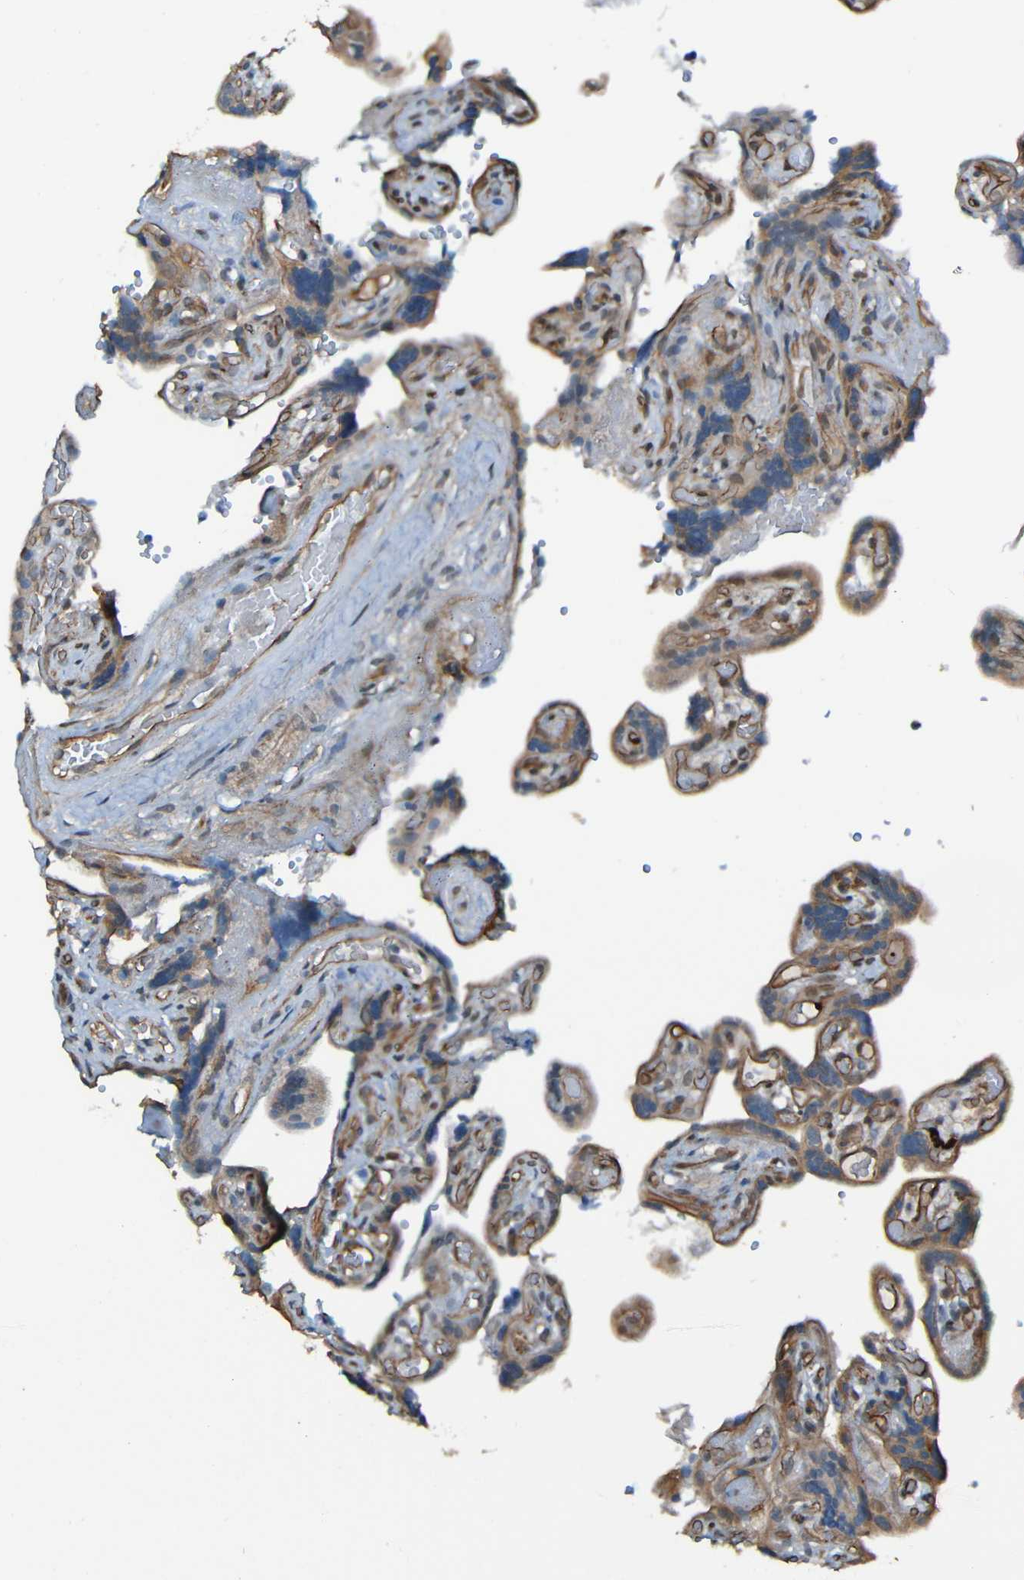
{"staining": {"intensity": "moderate", "quantity": ">75%", "location": "cytoplasmic/membranous"}, "tissue": "placenta", "cell_type": "Decidual cells", "image_type": "normal", "snomed": [{"axis": "morphology", "description": "Normal tissue, NOS"}, {"axis": "topography", "description": "Placenta"}], "caption": "Immunohistochemical staining of unremarkable placenta reveals moderate cytoplasmic/membranous protein staining in about >75% of decidual cells.", "gene": "LGR5", "patient": {"sex": "female", "age": 30}}